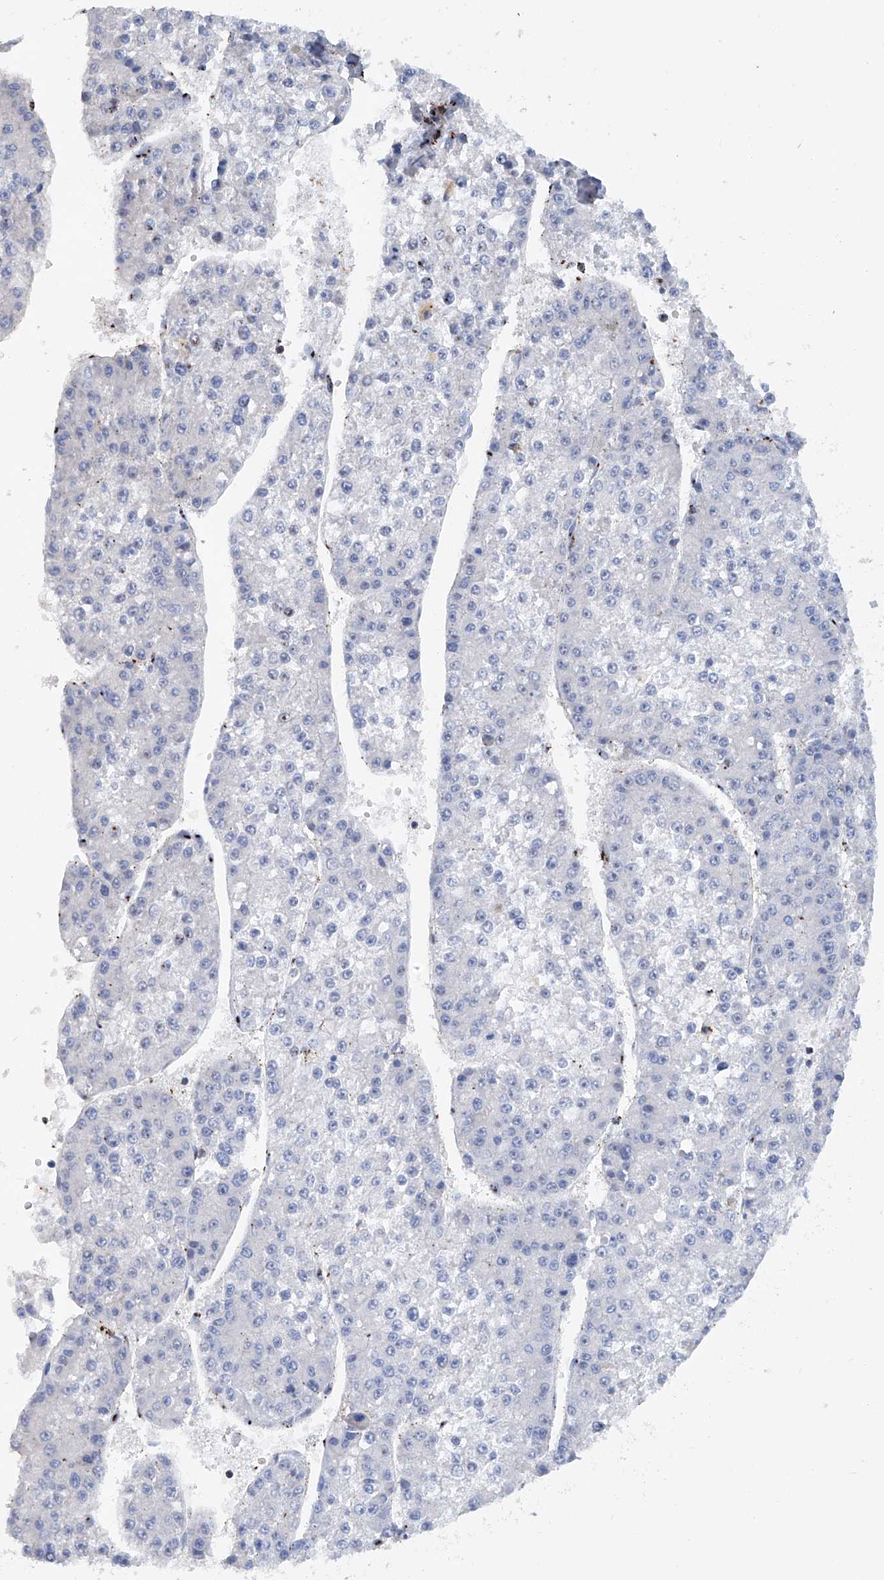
{"staining": {"intensity": "negative", "quantity": "none", "location": "none"}, "tissue": "liver cancer", "cell_type": "Tumor cells", "image_type": "cancer", "snomed": [{"axis": "morphology", "description": "Carcinoma, Hepatocellular, NOS"}, {"axis": "topography", "description": "Liver"}], "caption": "Tumor cells are negative for brown protein staining in hepatocellular carcinoma (liver).", "gene": "ZNF484", "patient": {"sex": "female", "age": 73}}